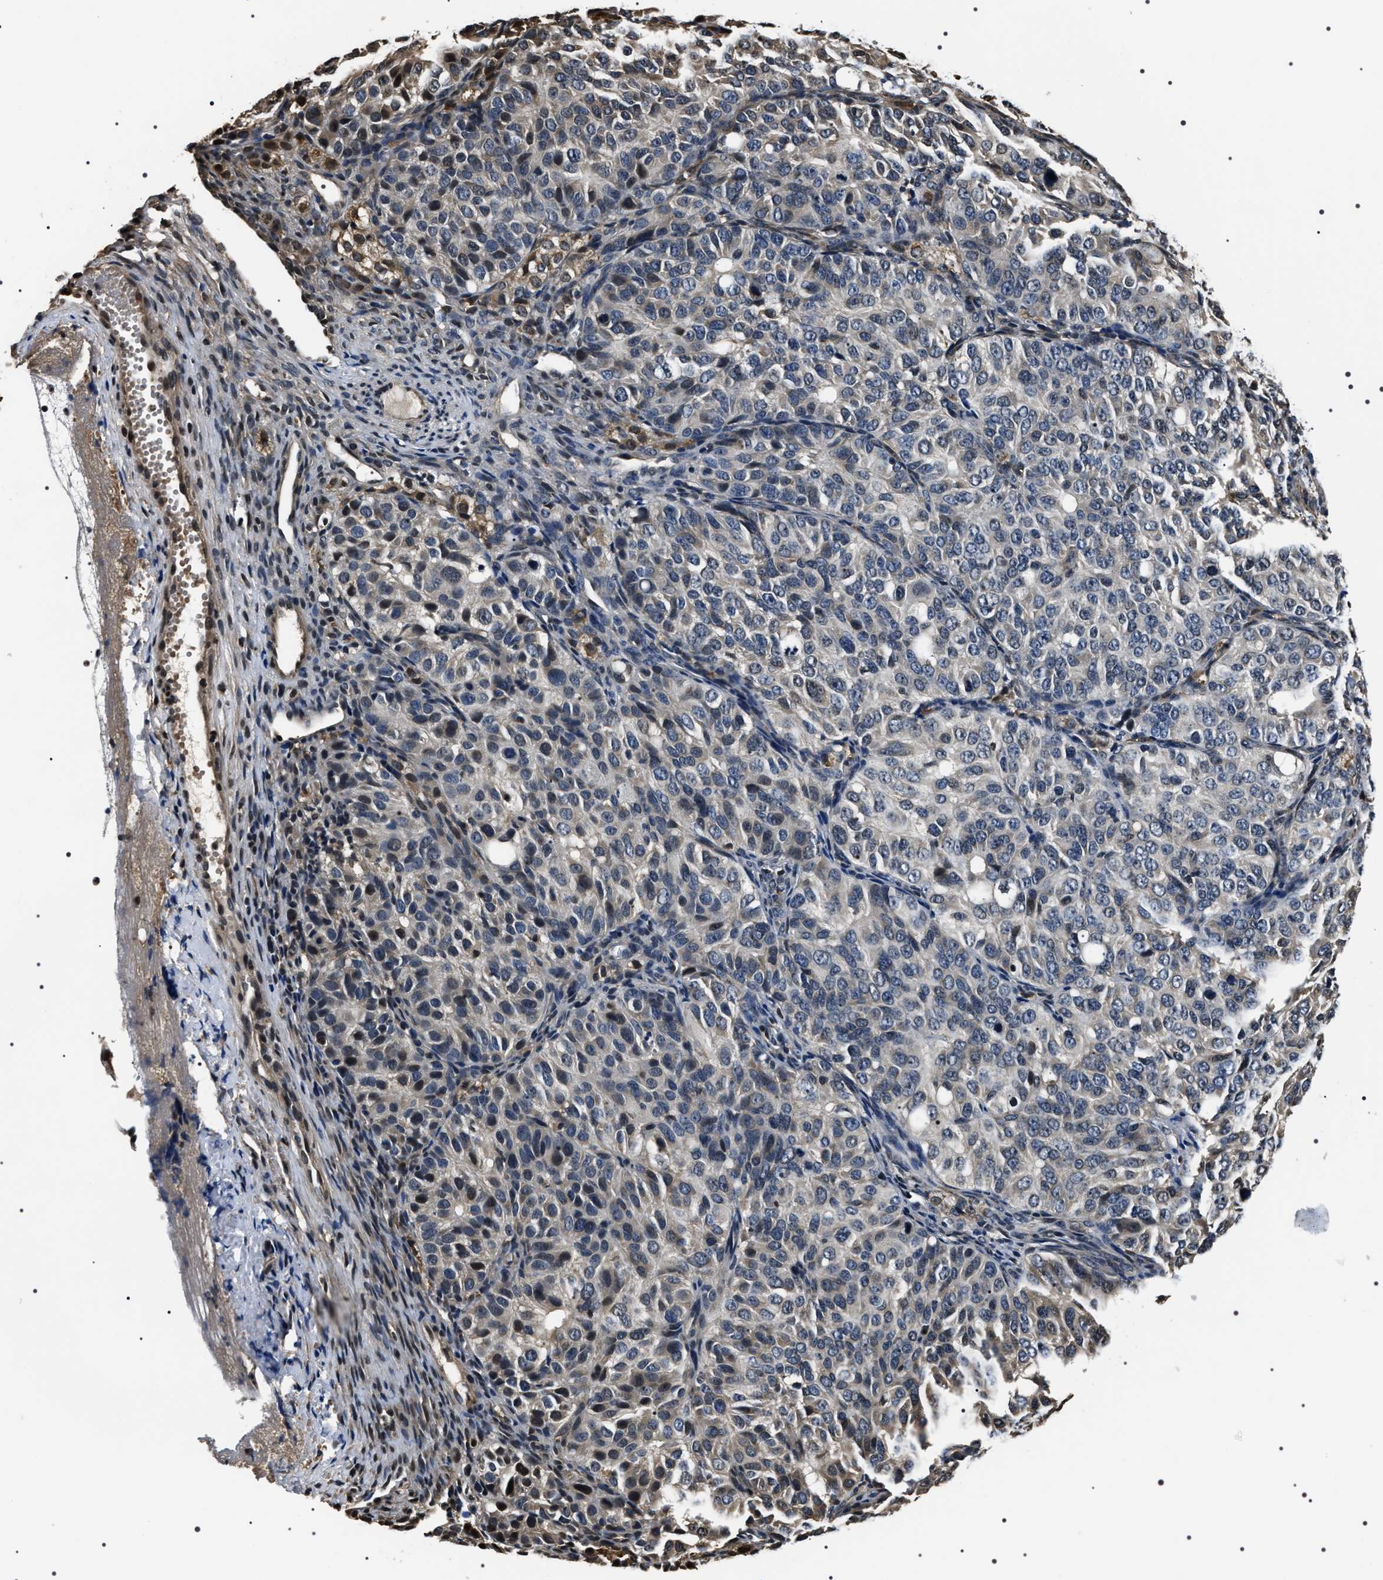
{"staining": {"intensity": "weak", "quantity": "<25%", "location": "cytoplasmic/membranous"}, "tissue": "ovarian cancer", "cell_type": "Tumor cells", "image_type": "cancer", "snomed": [{"axis": "morphology", "description": "Carcinoma, endometroid"}, {"axis": "topography", "description": "Ovary"}], "caption": "This is an IHC image of endometroid carcinoma (ovarian). There is no staining in tumor cells.", "gene": "ARHGAP22", "patient": {"sex": "female", "age": 51}}